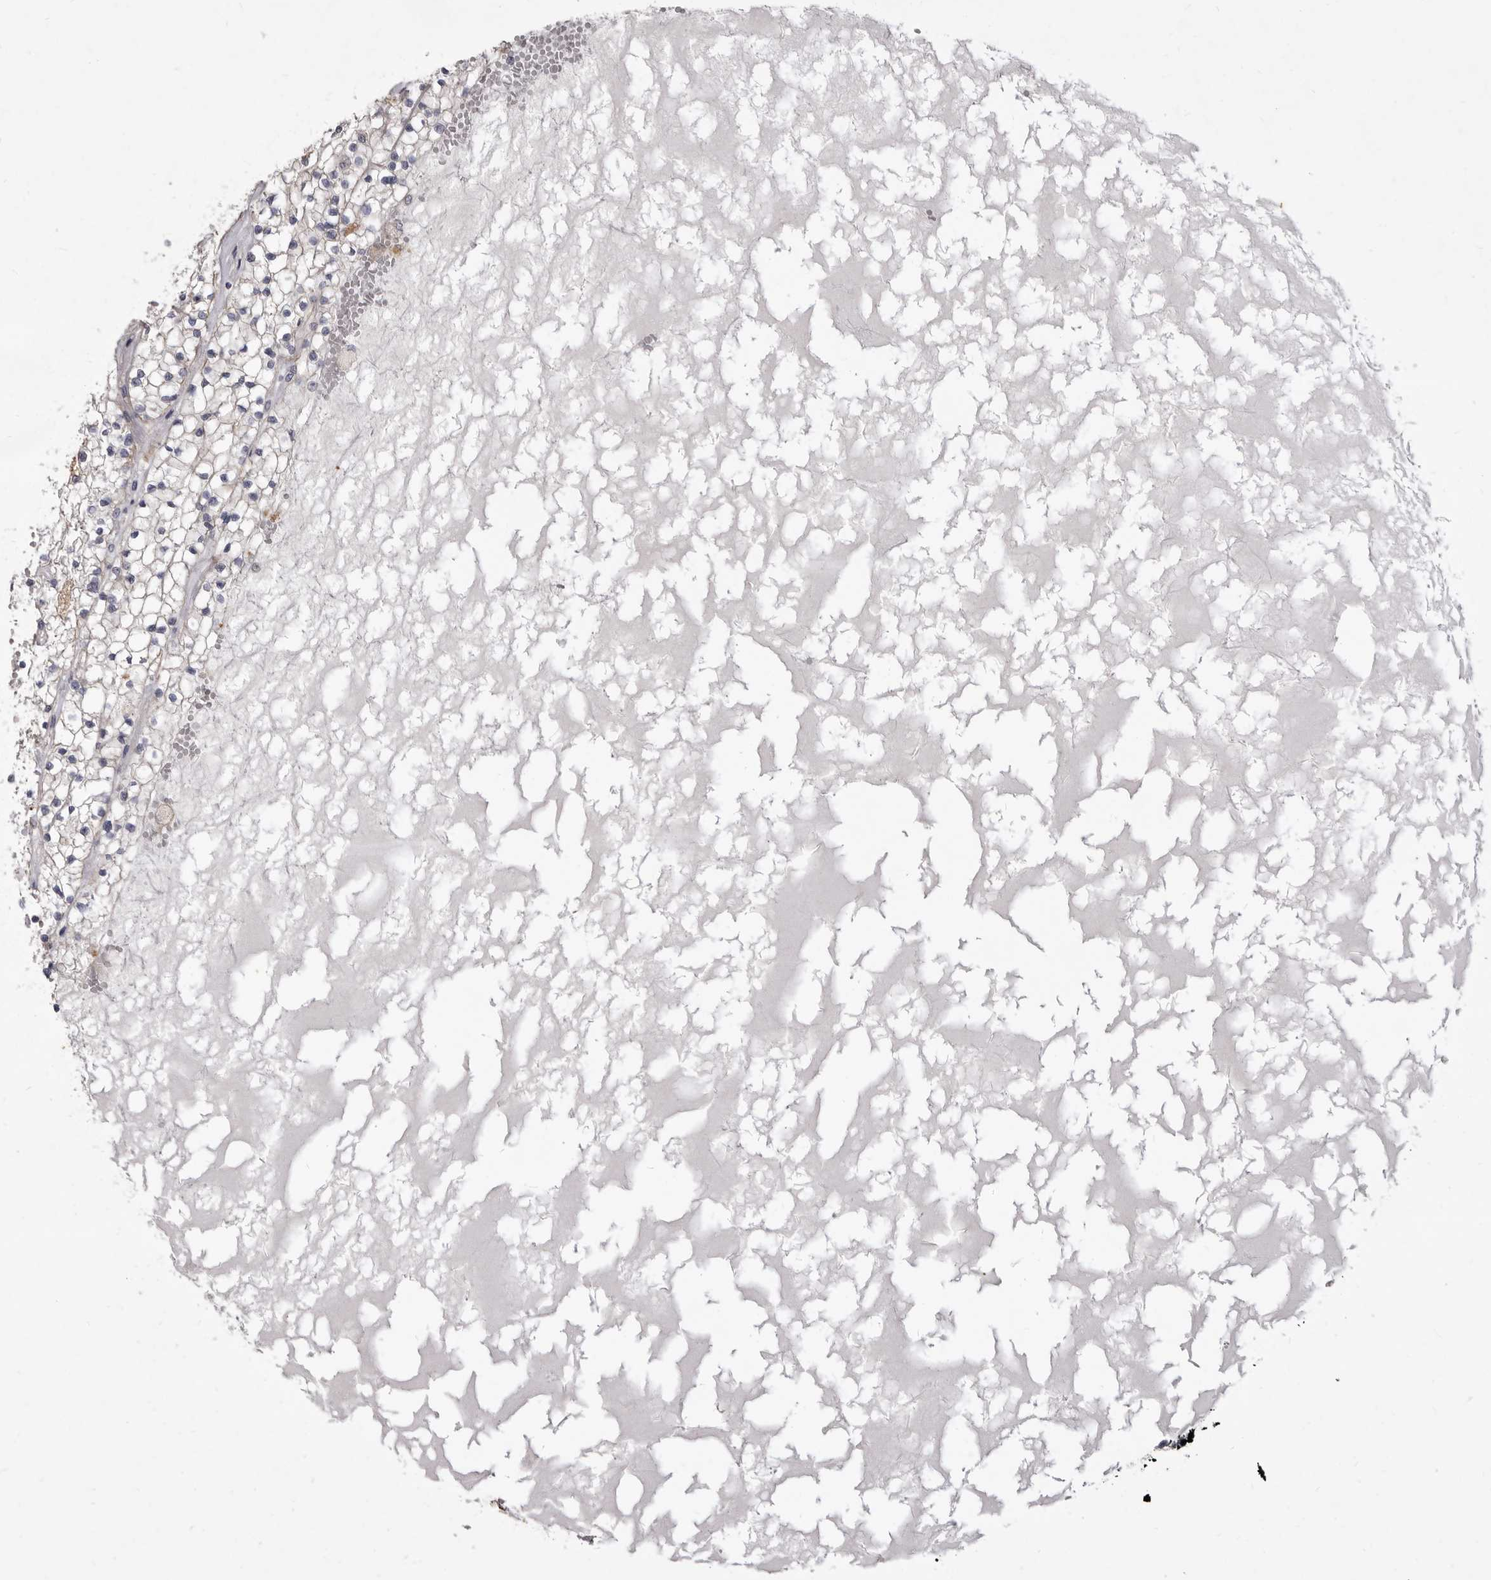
{"staining": {"intensity": "negative", "quantity": "none", "location": "none"}, "tissue": "renal cancer", "cell_type": "Tumor cells", "image_type": "cancer", "snomed": [{"axis": "morphology", "description": "Normal tissue, NOS"}, {"axis": "morphology", "description": "Adenocarcinoma, NOS"}, {"axis": "topography", "description": "Kidney"}], "caption": "Immunohistochemical staining of renal adenocarcinoma demonstrates no significant positivity in tumor cells. (Brightfield microscopy of DAB immunohistochemistry (IHC) at high magnification).", "gene": "P2RX6", "patient": {"sex": "male", "age": 68}}